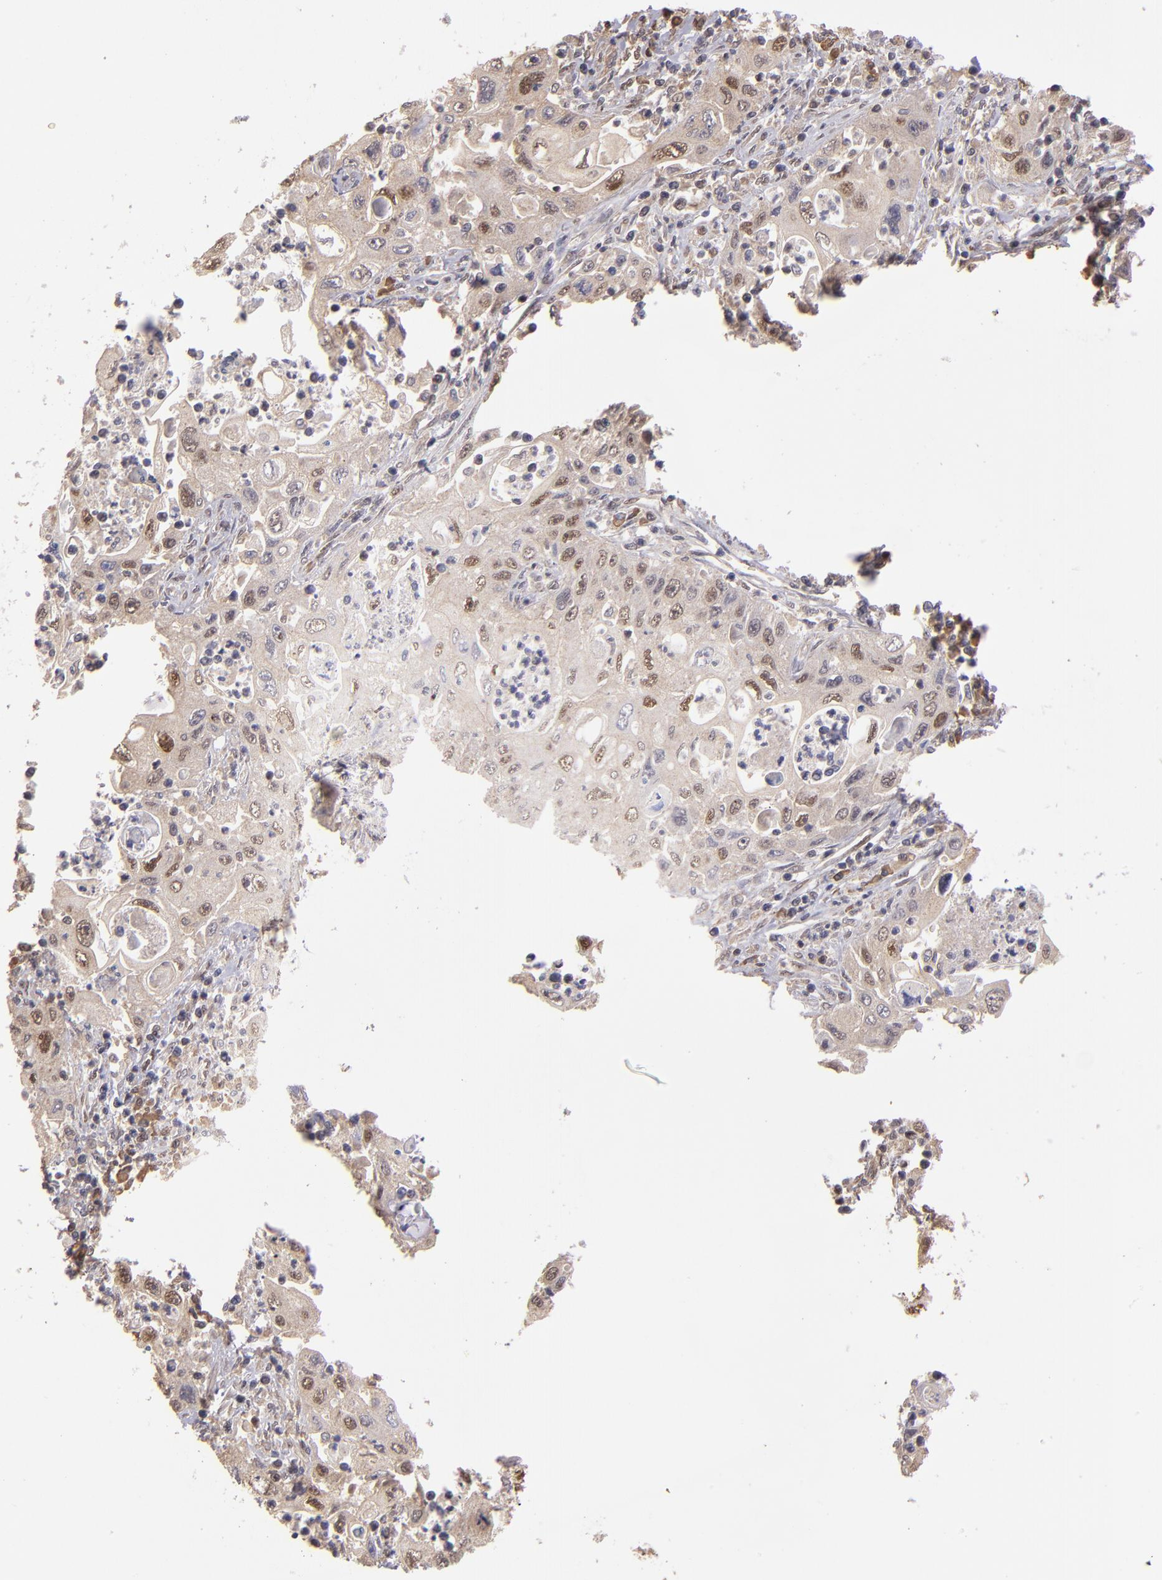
{"staining": {"intensity": "weak", "quantity": "25%-75%", "location": "nuclear"}, "tissue": "pancreatic cancer", "cell_type": "Tumor cells", "image_type": "cancer", "snomed": [{"axis": "morphology", "description": "Adenocarcinoma, NOS"}, {"axis": "topography", "description": "Pancreas"}], "caption": "Immunohistochemistry image of neoplastic tissue: human pancreatic cancer (adenocarcinoma) stained using IHC reveals low levels of weak protein expression localized specifically in the nuclear of tumor cells, appearing as a nuclear brown color.", "gene": "ABHD12B", "patient": {"sex": "male", "age": 70}}